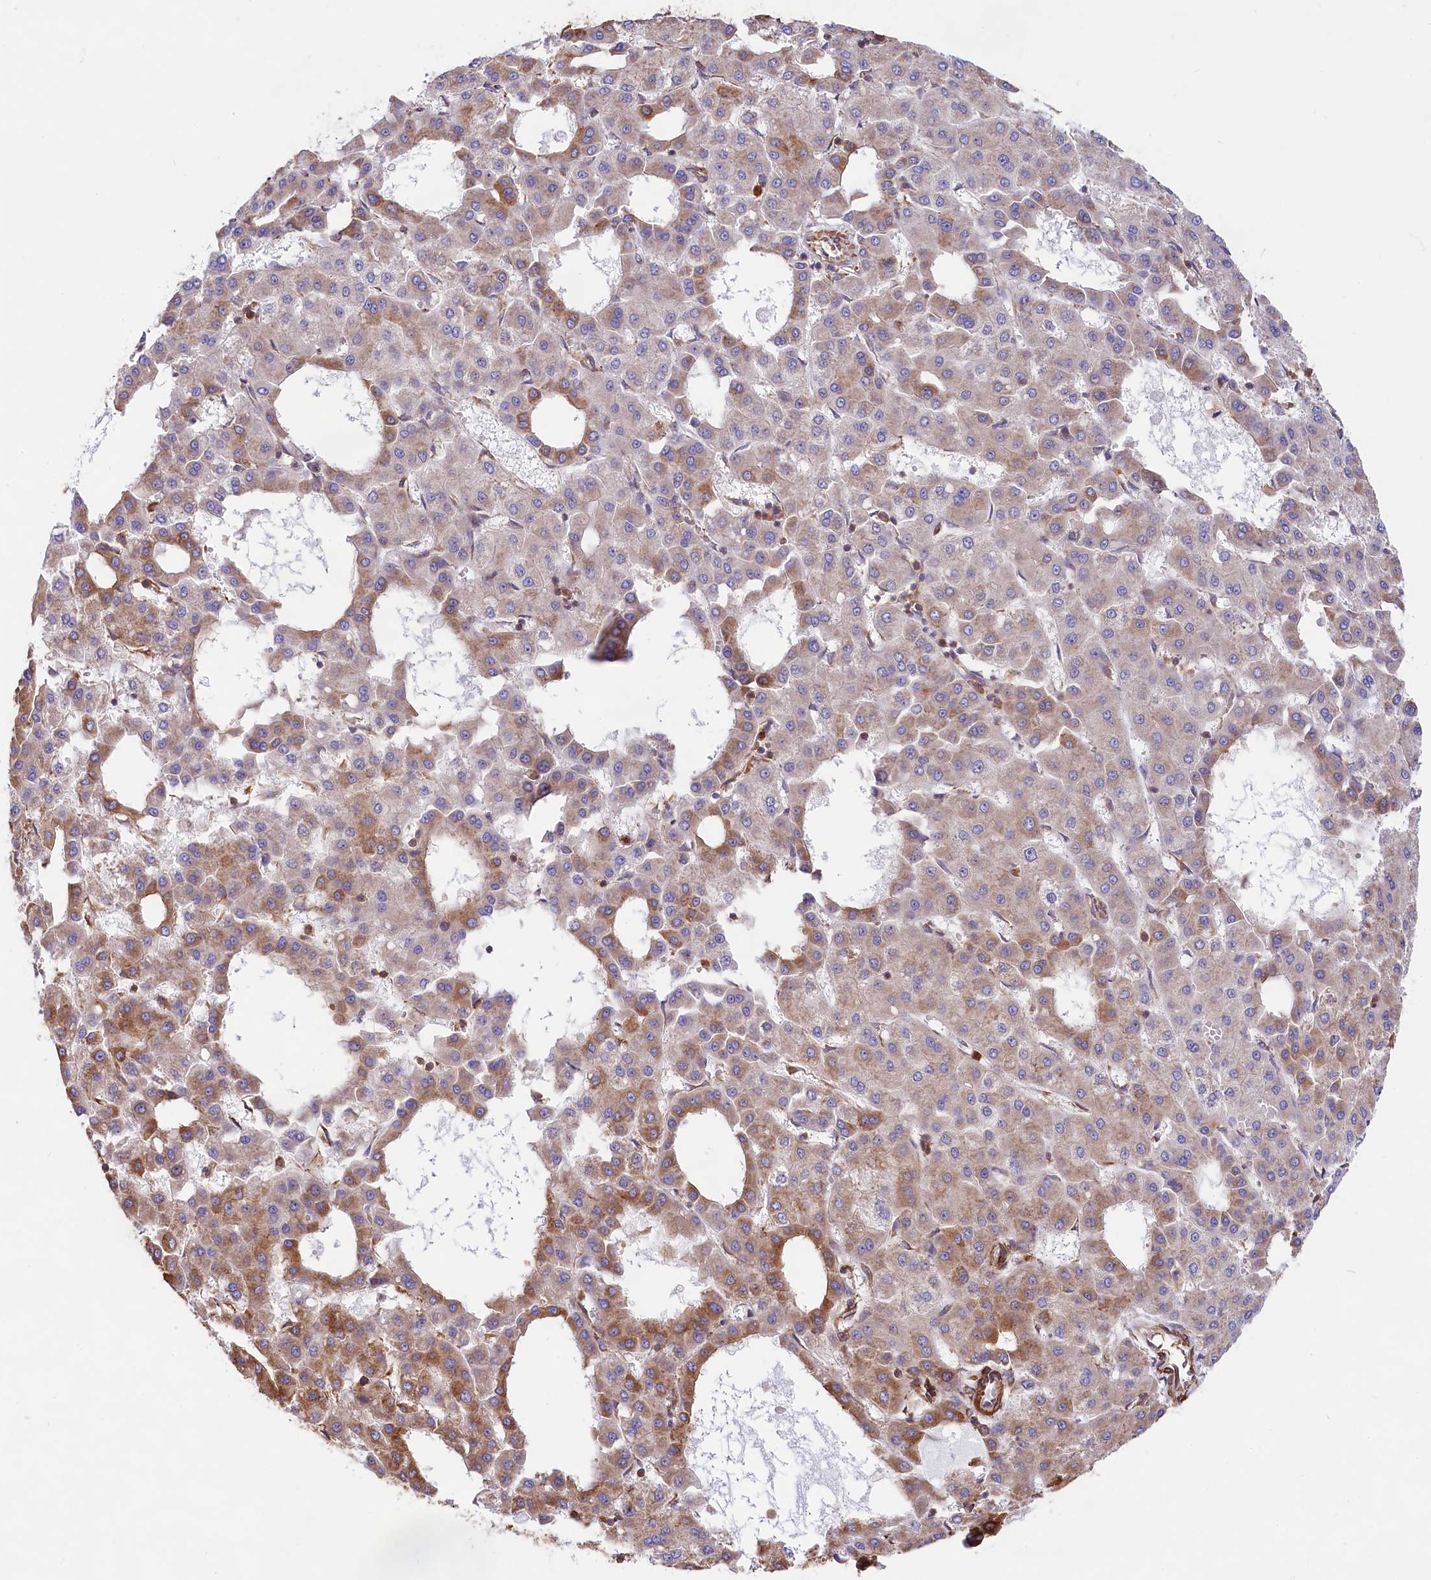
{"staining": {"intensity": "moderate", "quantity": "25%-75%", "location": "cytoplasmic/membranous"}, "tissue": "liver cancer", "cell_type": "Tumor cells", "image_type": "cancer", "snomed": [{"axis": "morphology", "description": "Carcinoma, Hepatocellular, NOS"}, {"axis": "topography", "description": "Liver"}], "caption": "Protein expression analysis of human hepatocellular carcinoma (liver) reveals moderate cytoplasmic/membranous positivity in about 25%-75% of tumor cells.", "gene": "GYS1", "patient": {"sex": "male", "age": 47}}